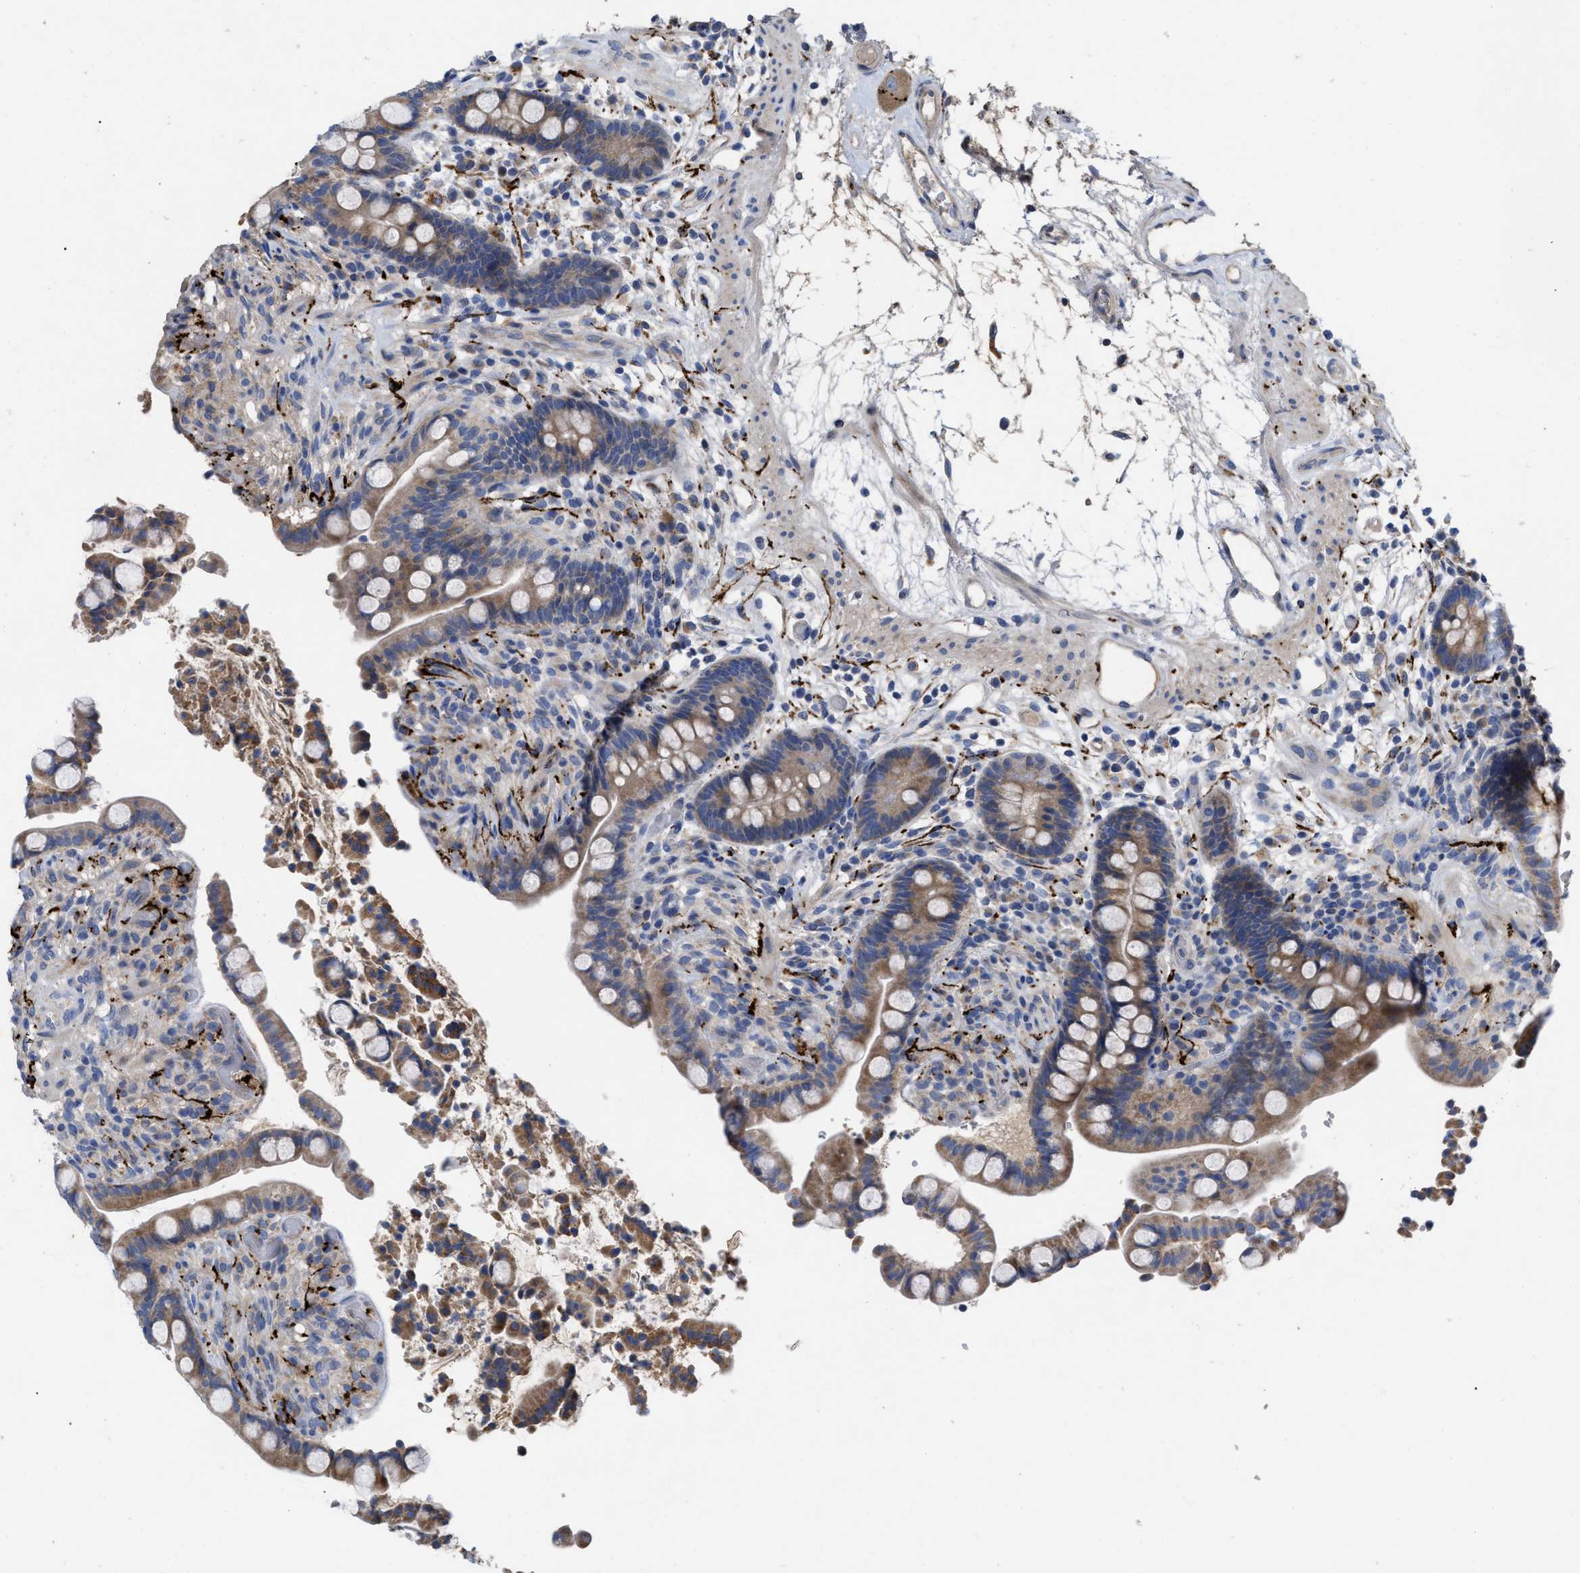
{"staining": {"intensity": "negative", "quantity": "none", "location": "none"}, "tissue": "colon", "cell_type": "Endothelial cells", "image_type": "normal", "snomed": [{"axis": "morphology", "description": "Normal tissue, NOS"}, {"axis": "topography", "description": "Colon"}], "caption": "The histopathology image reveals no significant staining in endothelial cells of colon.", "gene": "VIP", "patient": {"sex": "male", "age": 73}}